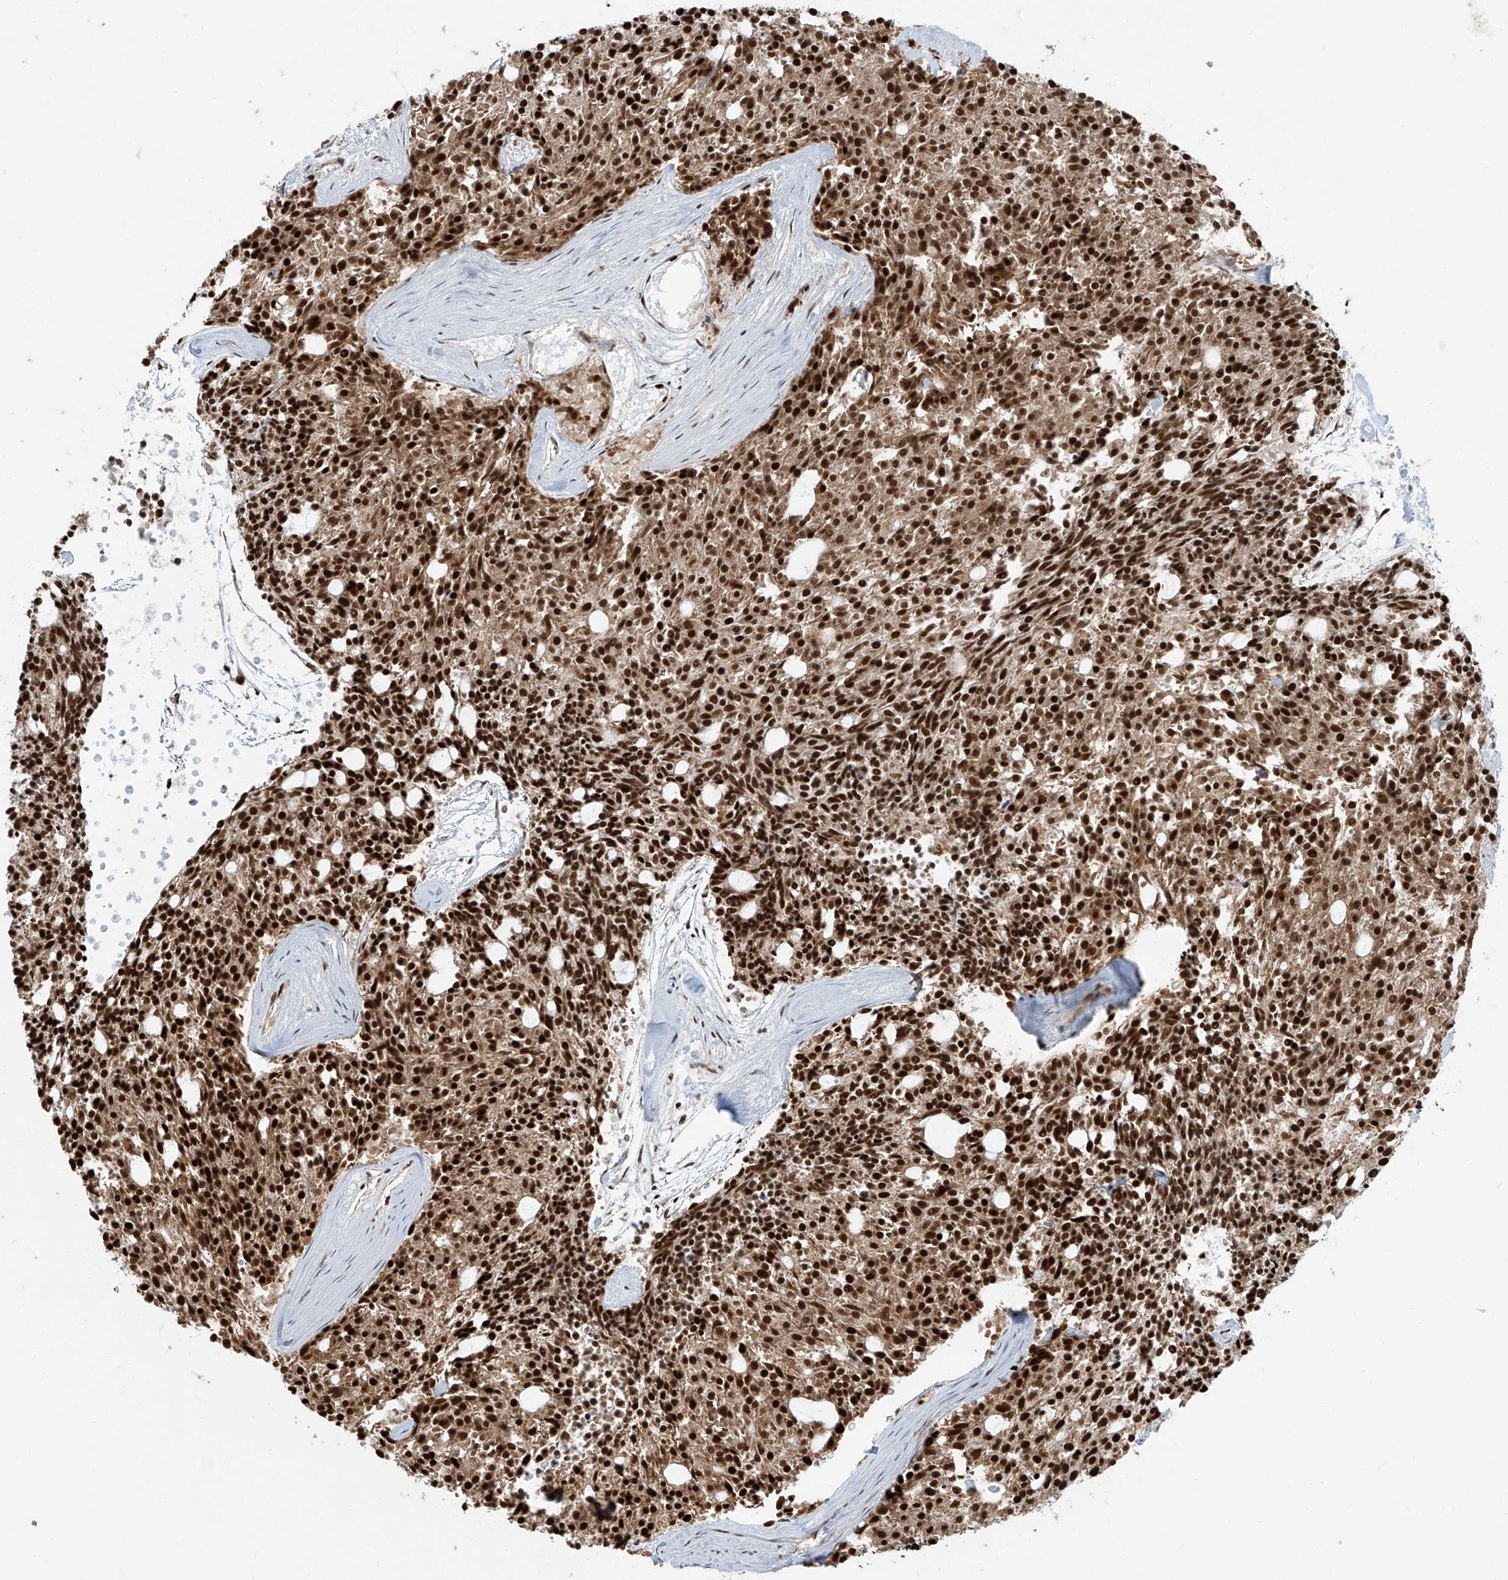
{"staining": {"intensity": "strong", "quantity": ">75%", "location": "nuclear"}, "tissue": "carcinoid", "cell_type": "Tumor cells", "image_type": "cancer", "snomed": [{"axis": "morphology", "description": "Carcinoid, malignant, NOS"}, {"axis": "topography", "description": "Pancreas"}], "caption": "Protein expression analysis of malignant carcinoid demonstrates strong nuclear positivity in about >75% of tumor cells.", "gene": "FAM193B", "patient": {"sex": "female", "age": 54}}